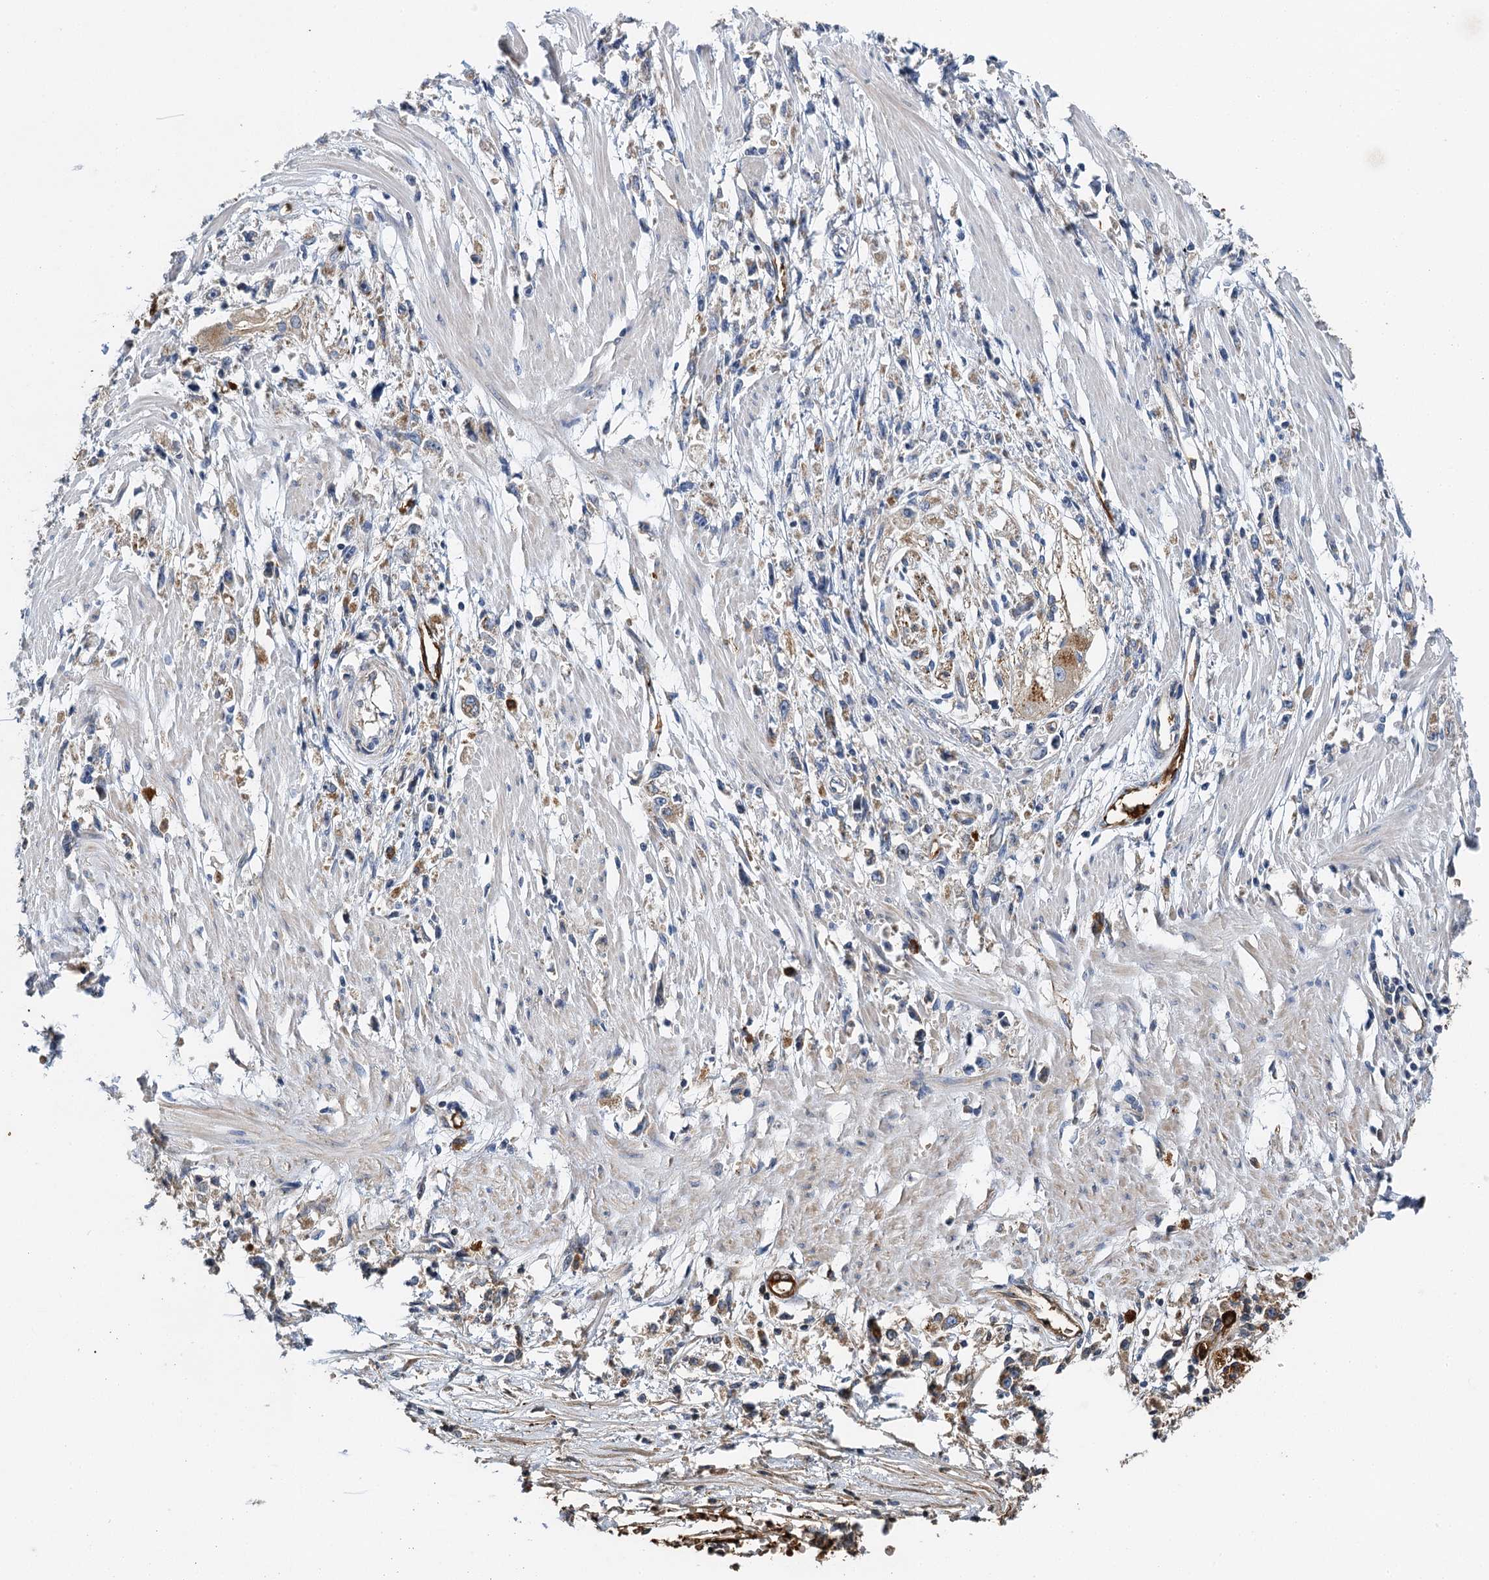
{"staining": {"intensity": "moderate", "quantity": "<25%", "location": "cytoplasmic/membranous"}, "tissue": "stomach cancer", "cell_type": "Tumor cells", "image_type": "cancer", "snomed": [{"axis": "morphology", "description": "Adenocarcinoma, NOS"}, {"axis": "topography", "description": "Stomach"}], "caption": "Adenocarcinoma (stomach) stained with DAB IHC reveals low levels of moderate cytoplasmic/membranous expression in about <25% of tumor cells. The staining was performed using DAB (3,3'-diaminobenzidine) to visualize the protein expression in brown, while the nuclei were stained in blue with hematoxylin (Magnification: 20x).", "gene": "BCS1L", "patient": {"sex": "female", "age": 59}}